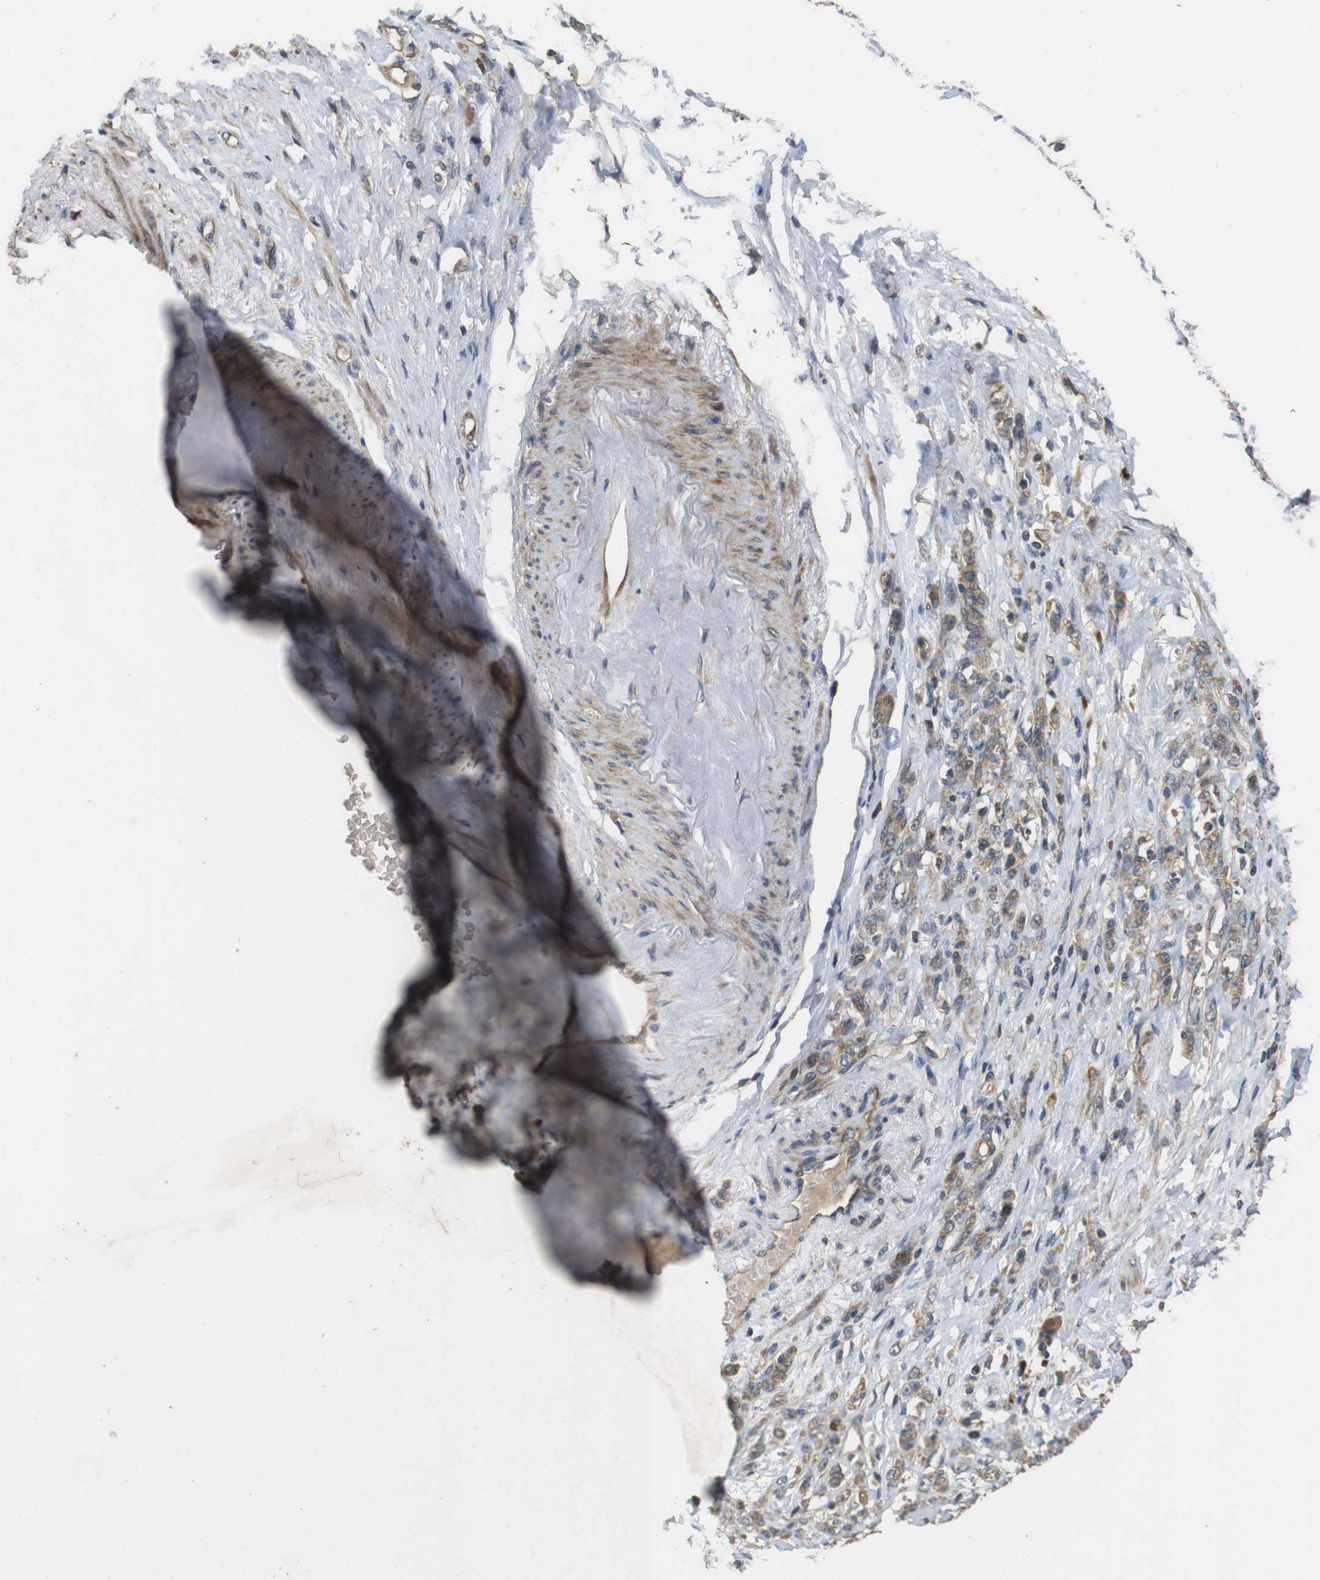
{"staining": {"intensity": "weak", "quantity": ">75%", "location": "cytoplasmic/membranous"}, "tissue": "stomach cancer", "cell_type": "Tumor cells", "image_type": "cancer", "snomed": [{"axis": "morphology", "description": "Adenocarcinoma, NOS"}, {"axis": "topography", "description": "Stomach"}], "caption": "Immunohistochemistry (IHC) micrograph of adenocarcinoma (stomach) stained for a protein (brown), which demonstrates low levels of weak cytoplasmic/membranous expression in about >75% of tumor cells.", "gene": "PCDHB10", "patient": {"sex": "male", "age": 82}}